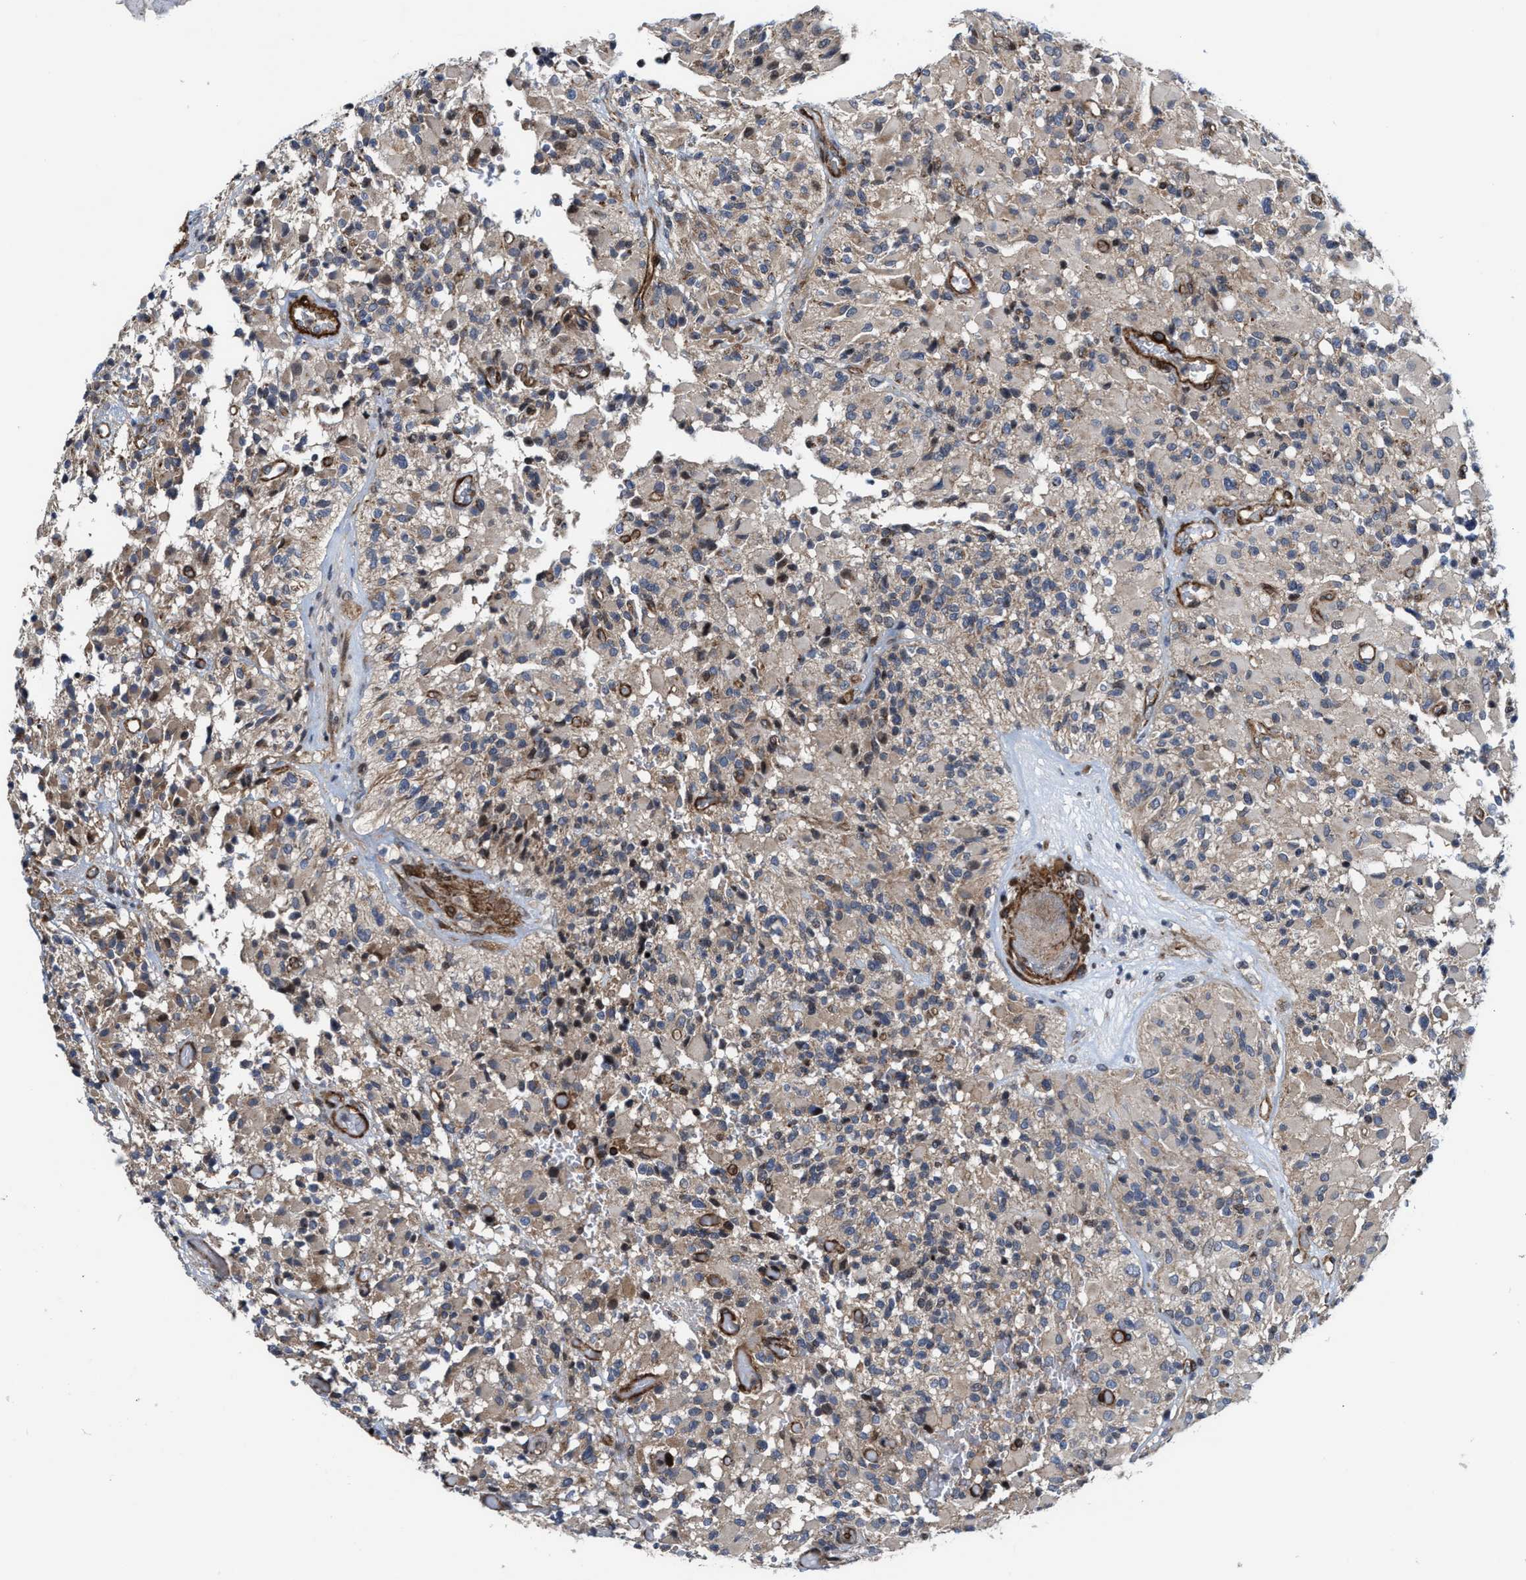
{"staining": {"intensity": "weak", "quantity": "<25%", "location": "cytoplasmic/membranous"}, "tissue": "glioma", "cell_type": "Tumor cells", "image_type": "cancer", "snomed": [{"axis": "morphology", "description": "Glioma, malignant, High grade"}, {"axis": "topography", "description": "Brain"}], "caption": "Tumor cells show no significant protein staining in glioma.", "gene": "TGFB1I1", "patient": {"sex": "male", "age": 71}}